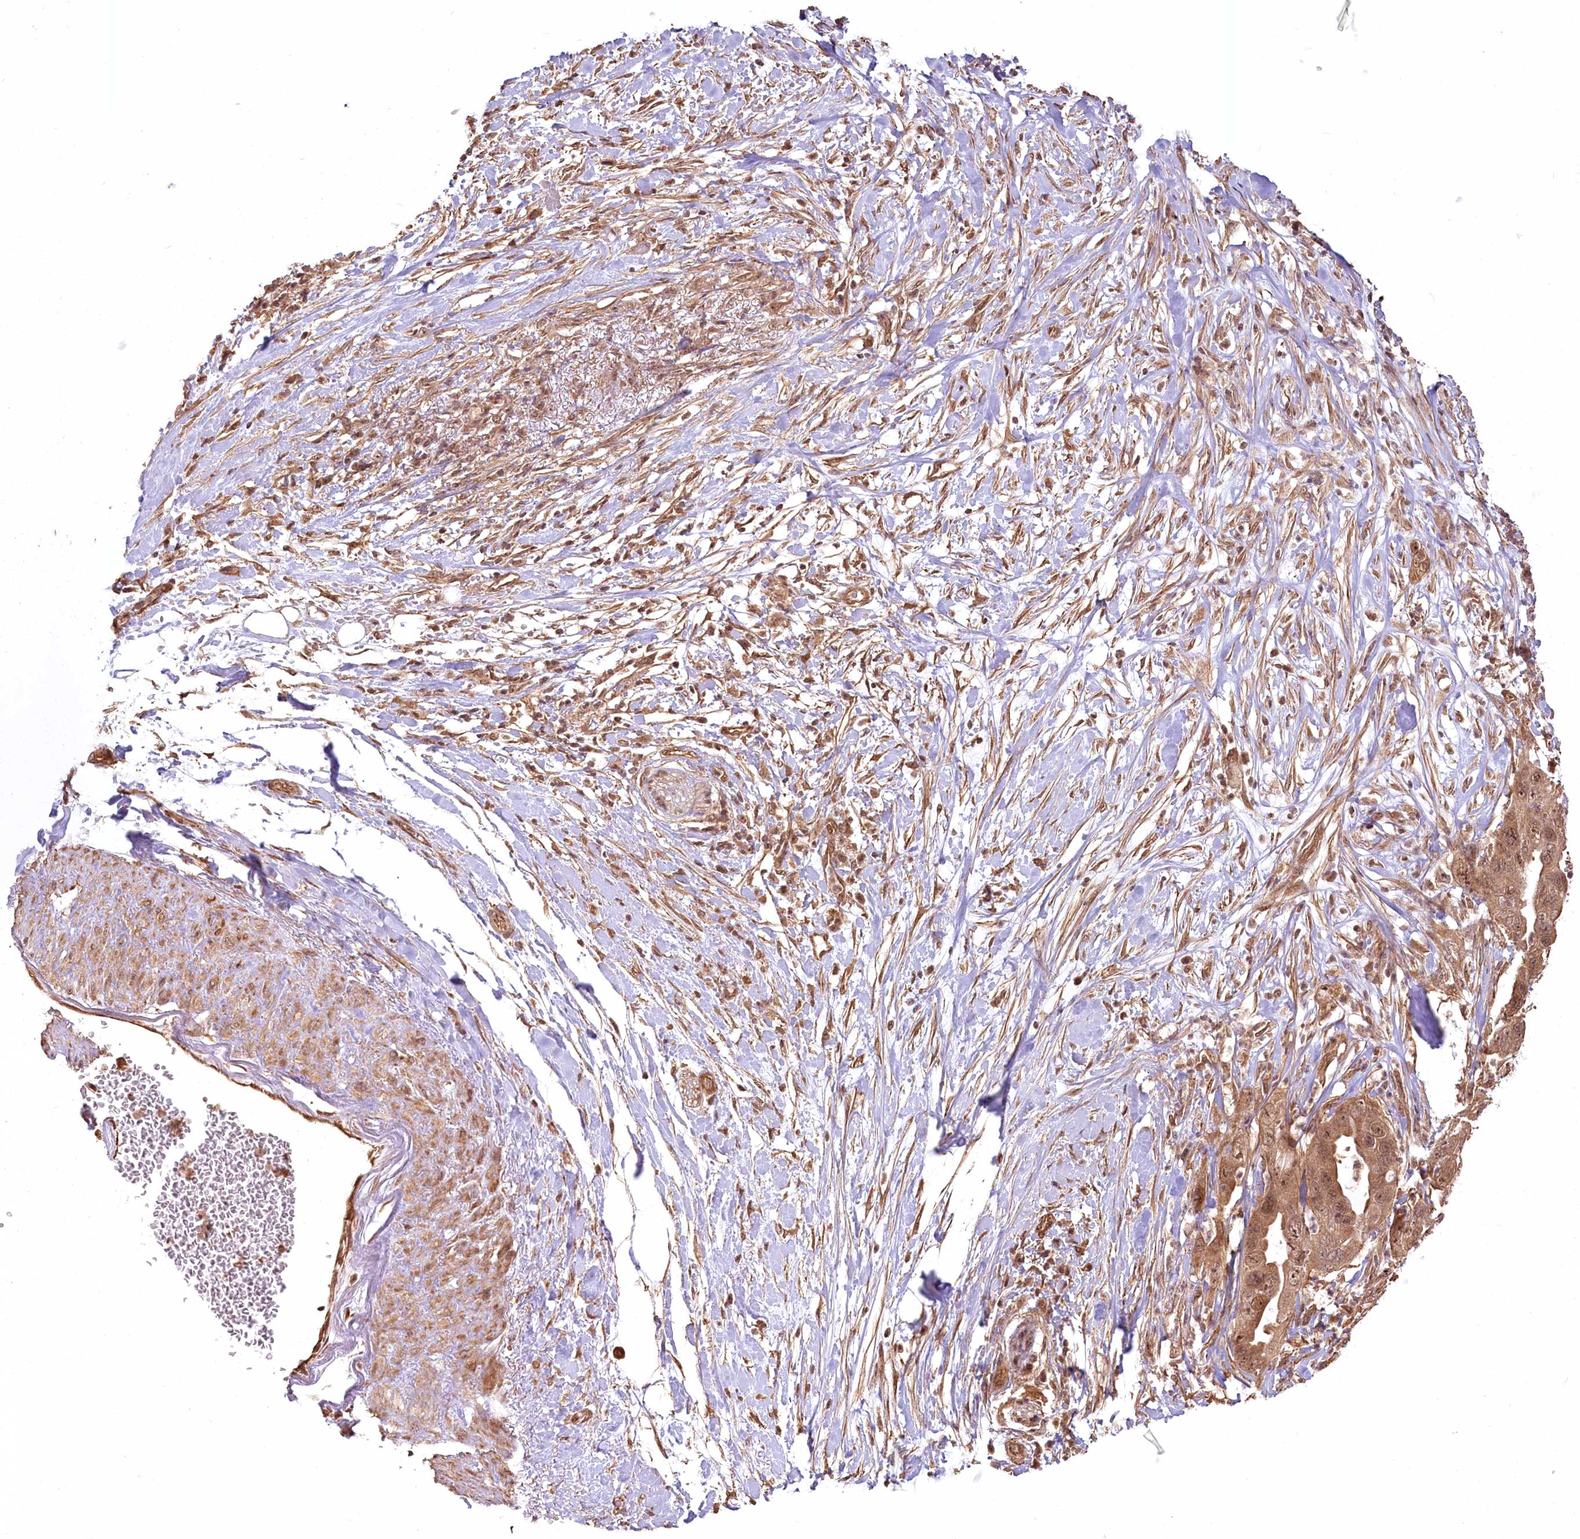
{"staining": {"intensity": "moderate", "quantity": ">75%", "location": "cytoplasmic/membranous,nuclear"}, "tissue": "pancreatic cancer", "cell_type": "Tumor cells", "image_type": "cancer", "snomed": [{"axis": "morphology", "description": "Adenocarcinoma, NOS"}, {"axis": "topography", "description": "Pancreas"}], "caption": "A medium amount of moderate cytoplasmic/membranous and nuclear positivity is appreciated in approximately >75% of tumor cells in pancreatic adenocarcinoma tissue. The staining was performed using DAB (3,3'-diaminobenzidine) to visualize the protein expression in brown, while the nuclei were stained in blue with hematoxylin (Magnification: 20x).", "gene": "R3HDM2", "patient": {"sex": "female", "age": 71}}